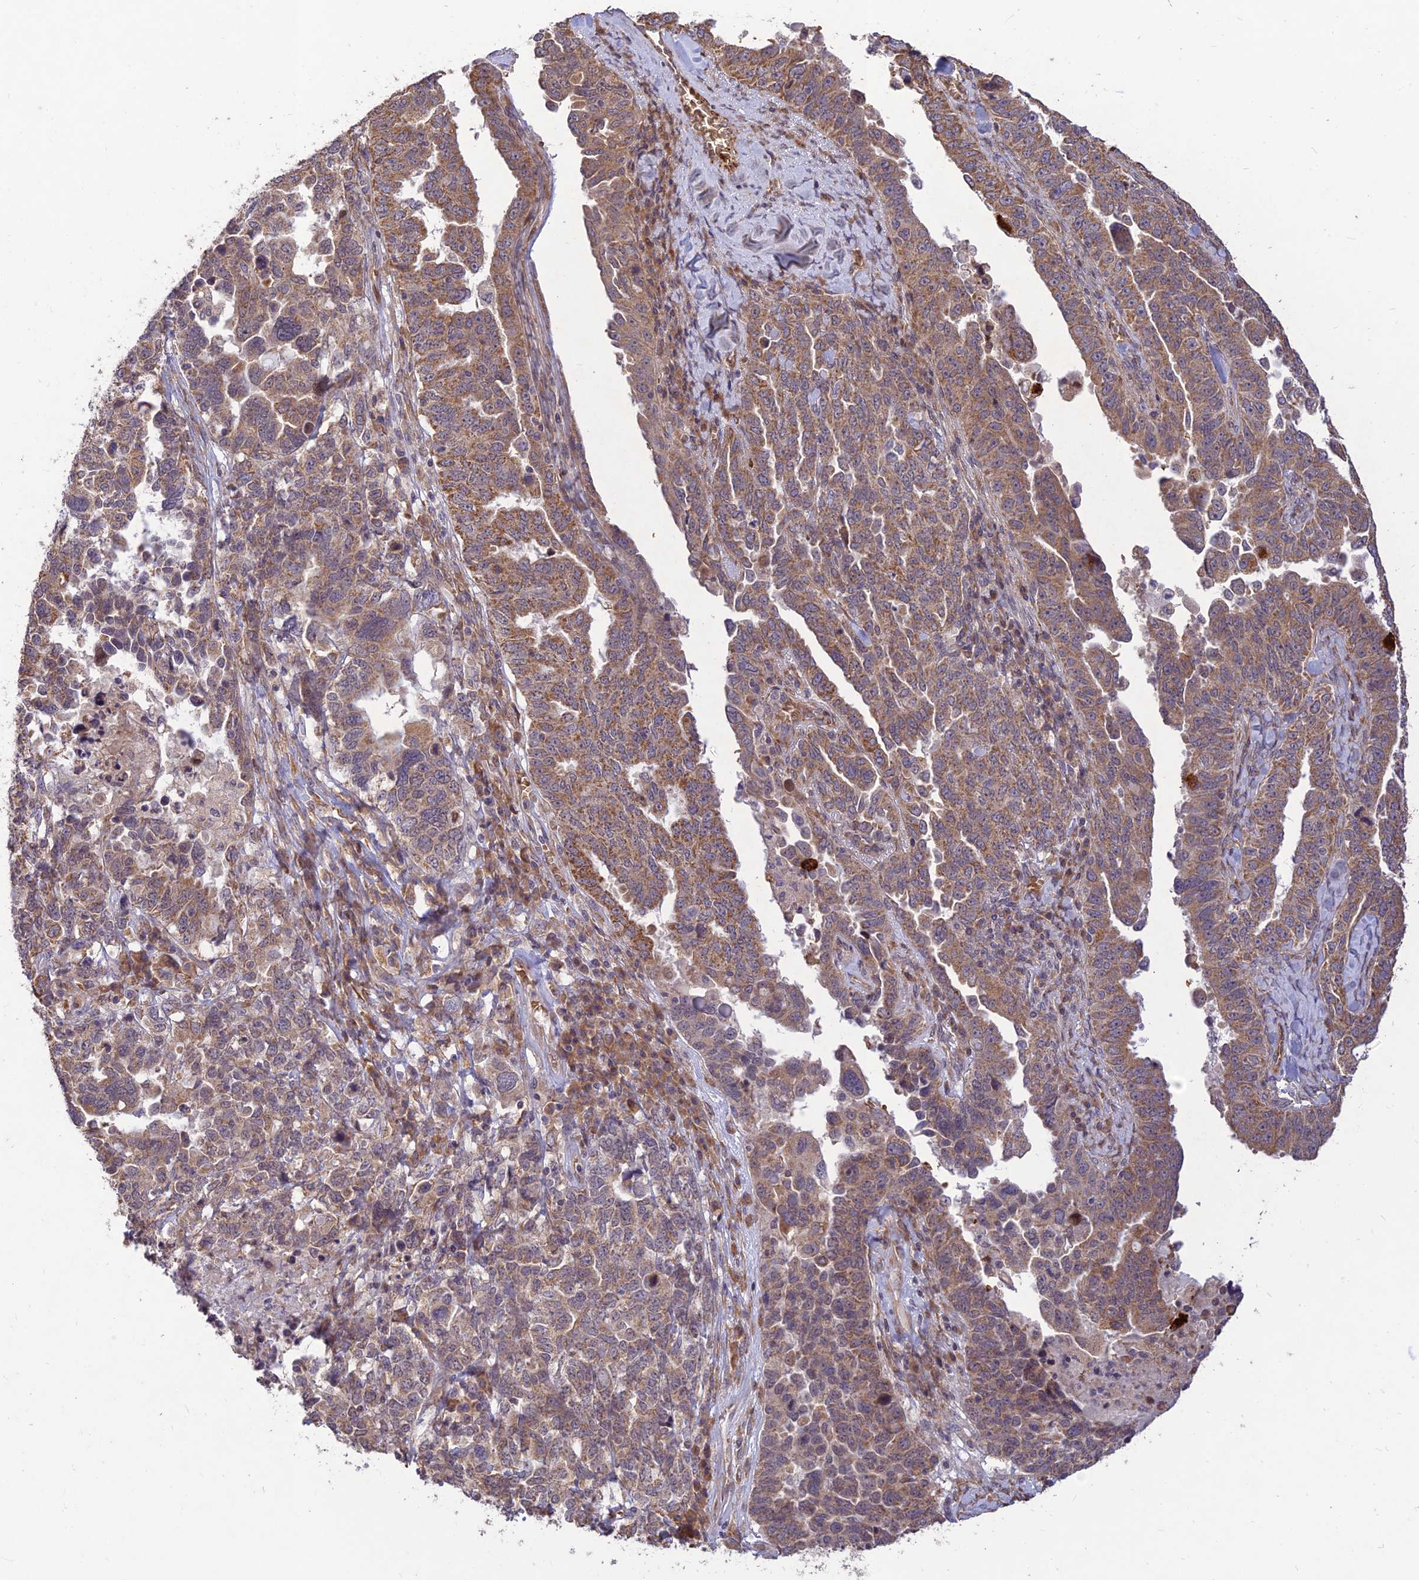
{"staining": {"intensity": "moderate", "quantity": ">75%", "location": "cytoplasmic/membranous"}, "tissue": "ovarian cancer", "cell_type": "Tumor cells", "image_type": "cancer", "snomed": [{"axis": "morphology", "description": "Carcinoma, endometroid"}, {"axis": "topography", "description": "Ovary"}], "caption": "Tumor cells reveal medium levels of moderate cytoplasmic/membranous expression in about >75% of cells in ovarian cancer. The staining was performed using DAB, with brown indicating positive protein expression. Nuclei are stained blue with hematoxylin.", "gene": "PPP1R11", "patient": {"sex": "female", "age": 62}}